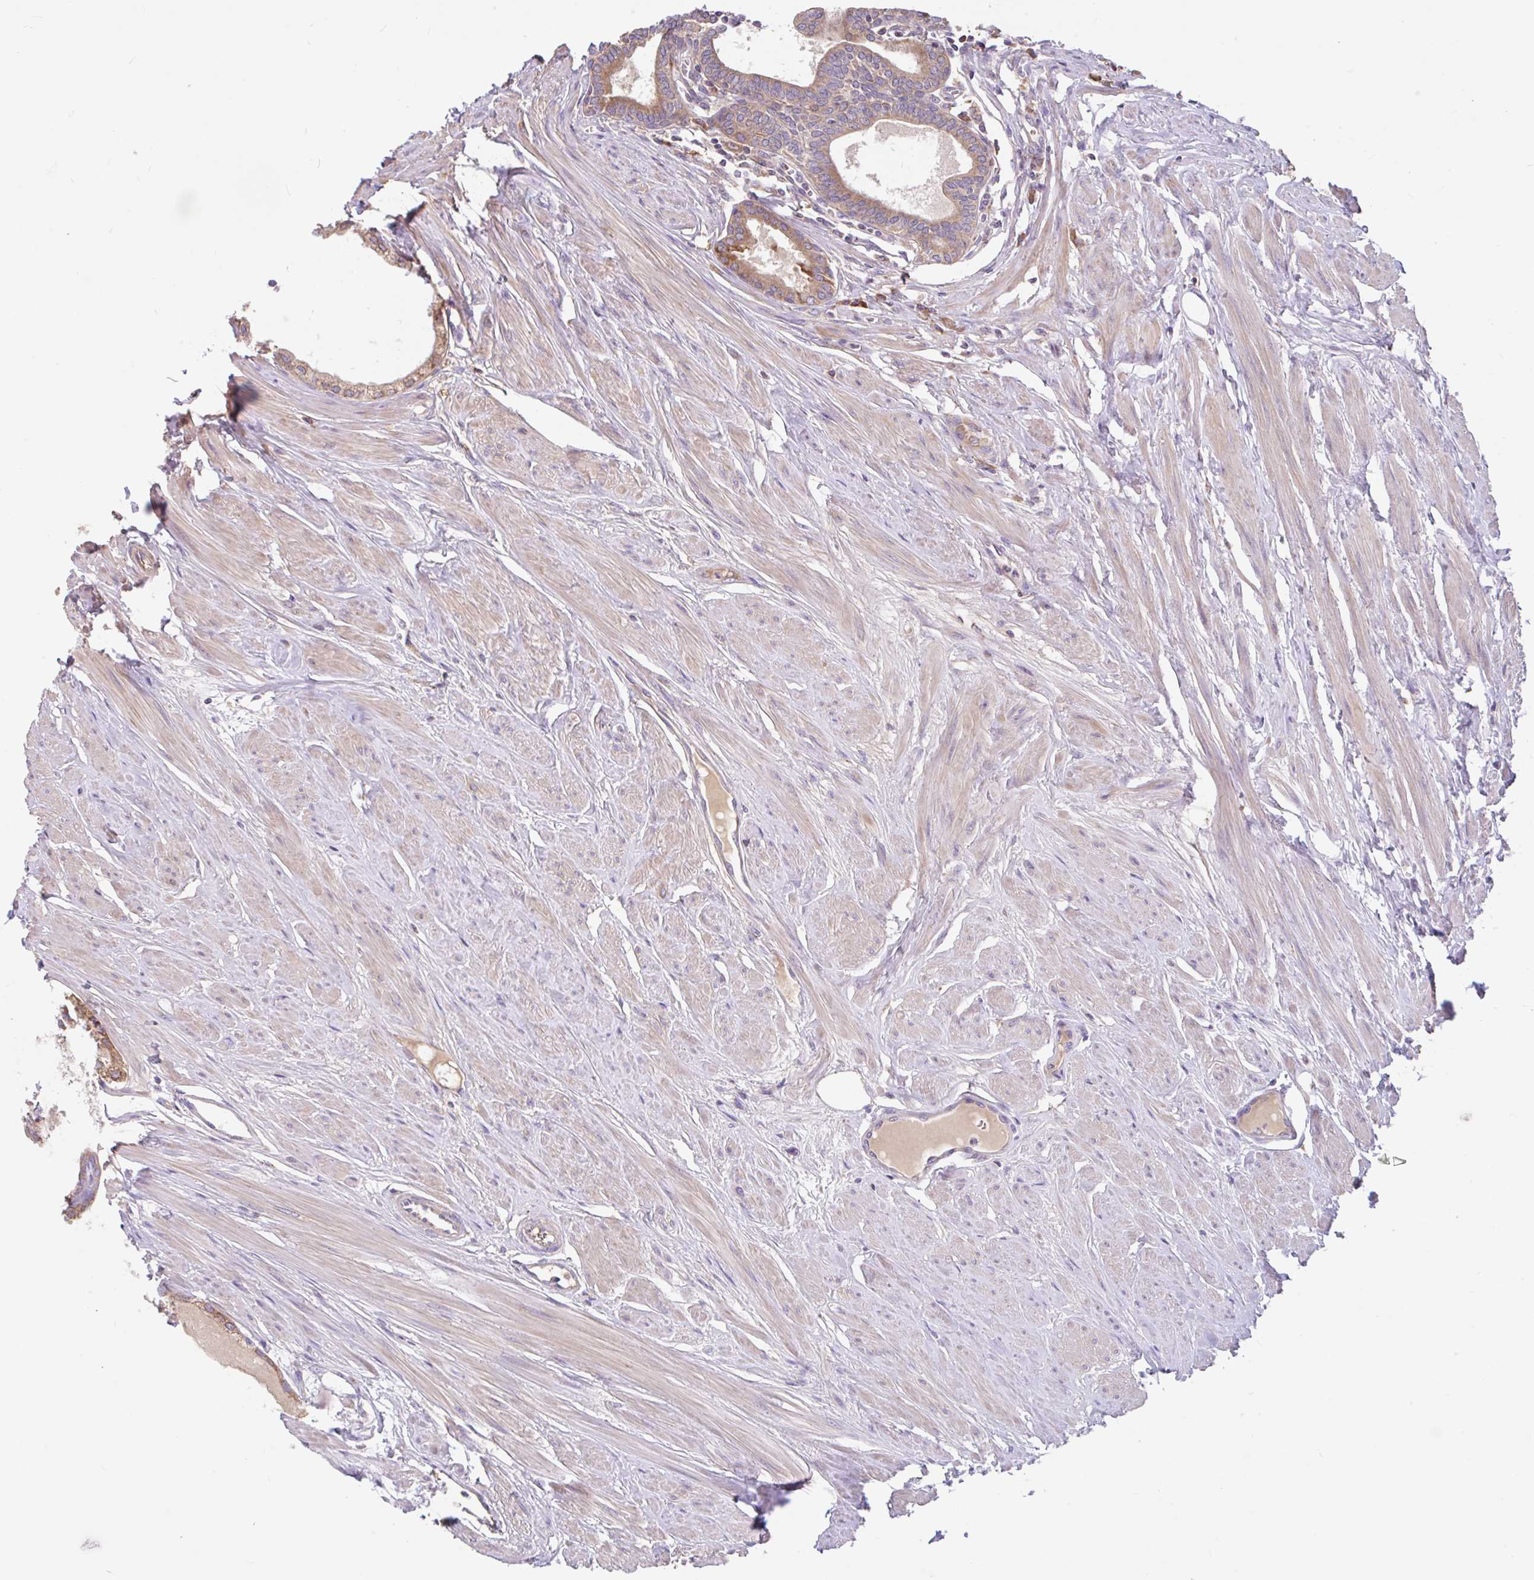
{"staining": {"intensity": "moderate", "quantity": ">75%", "location": "cytoplasmic/membranous"}, "tissue": "prostate", "cell_type": "Glandular cells", "image_type": "normal", "snomed": [{"axis": "morphology", "description": "Normal tissue, NOS"}, {"axis": "topography", "description": "Prostate"}, {"axis": "topography", "description": "Peripheral nerve tissue"}], "caption": "Glandular cells exhibit medium levels of moderate cytoplasmic/membranous expression in approximately >75% of cells in normal human prostate. (Brightfield microscopy of DAB IHC at high magnification).", "gene": "RALBP1", "patient": {"sex": "male", "age": 55}}